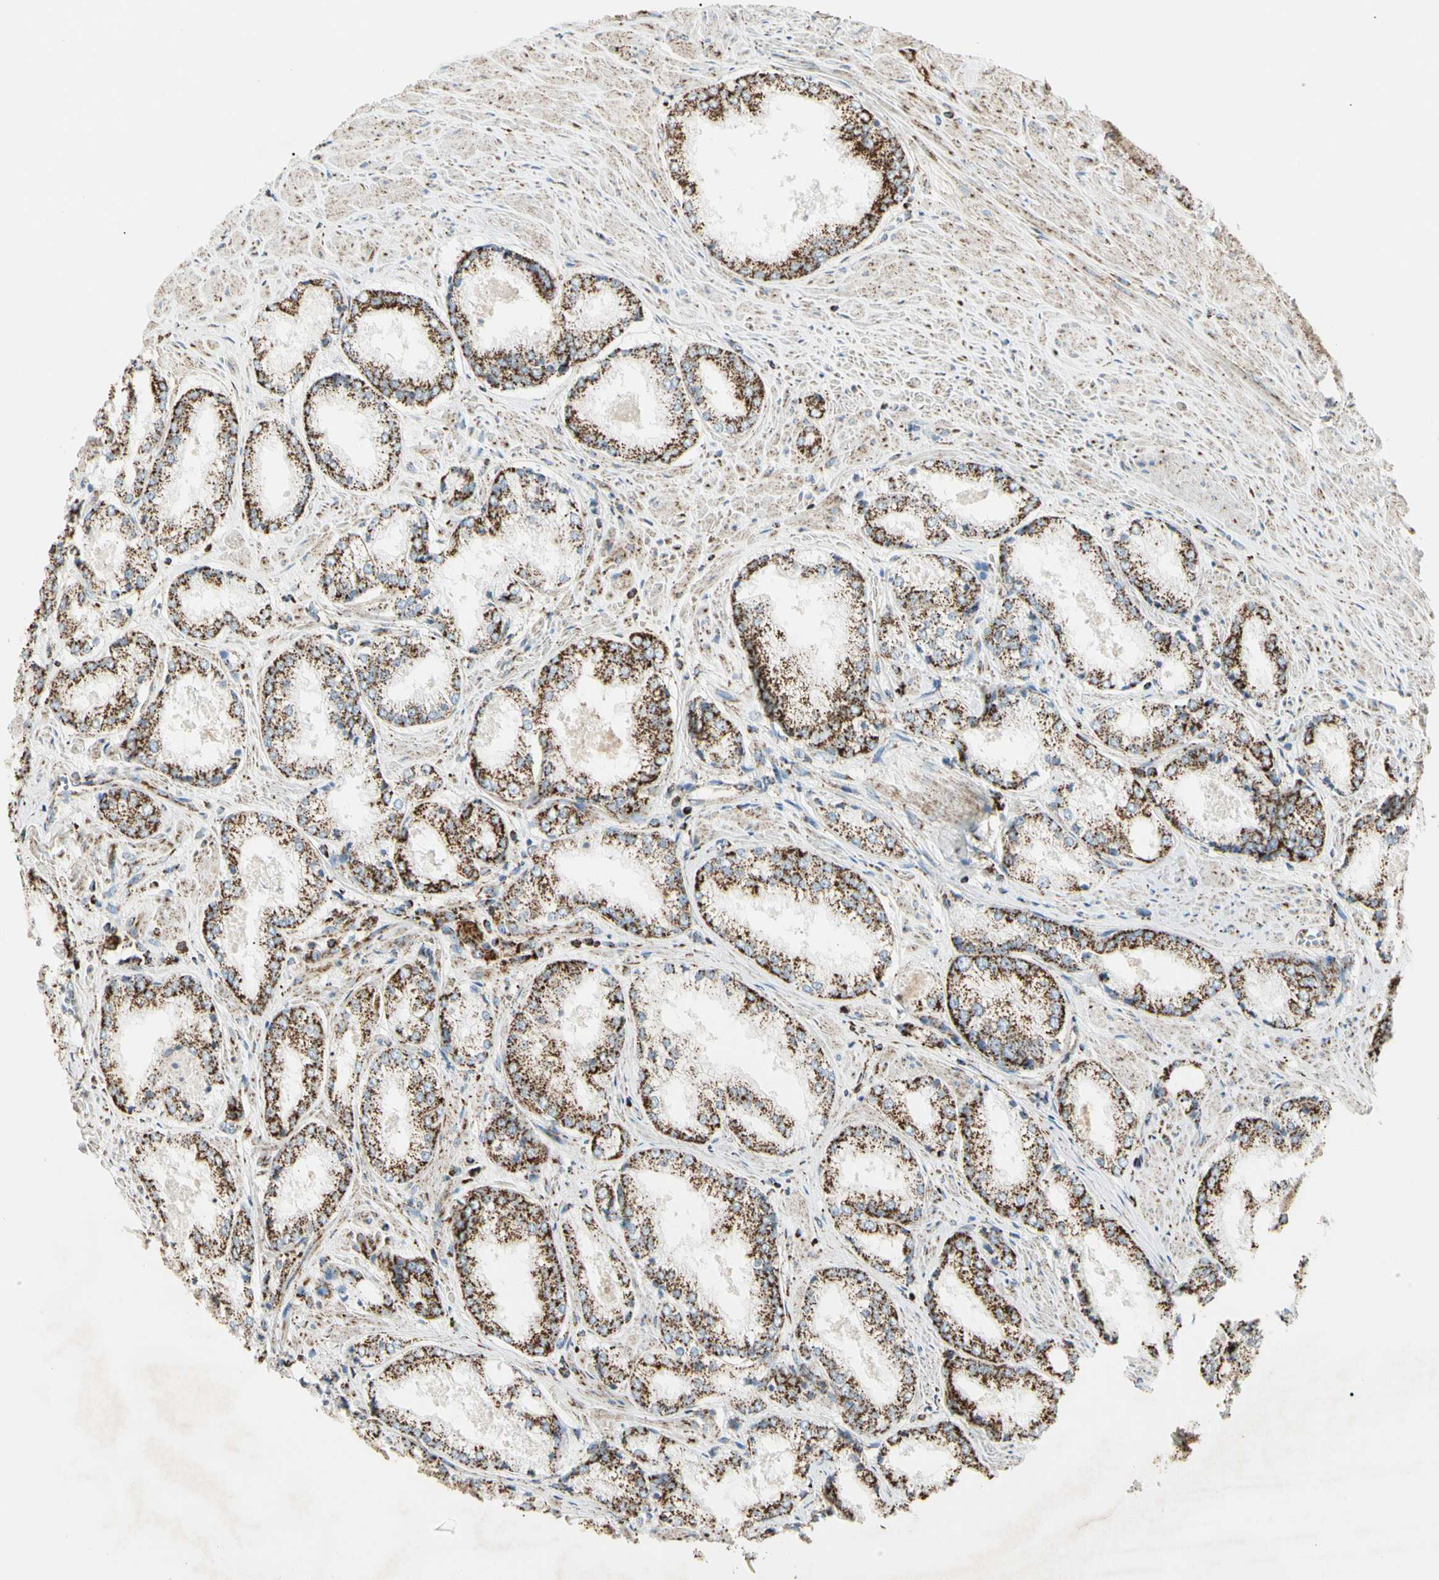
{"staining": {"intensity": "strong", "quantity": ">75%", "location": "cytoplasmic/membranous"}, "tissue": "prostate cancer", "cell_type": "Tumor cells", "image_type": "cancer", "snomed": [{"axis": "morphology", "description": "Adenocarcinoma, Low grade"}, {"axis": "topography", "description": "Prostate"}], "caption": "Low-grade adenocarcinoma (prostate) was stained to show a protein in brown. There is high levels of strong cytoplasmic/membranous expression in approximately >75% of tumor cells.", "gene": "ME2", "patient": {"sex": "male", "age": 64}}